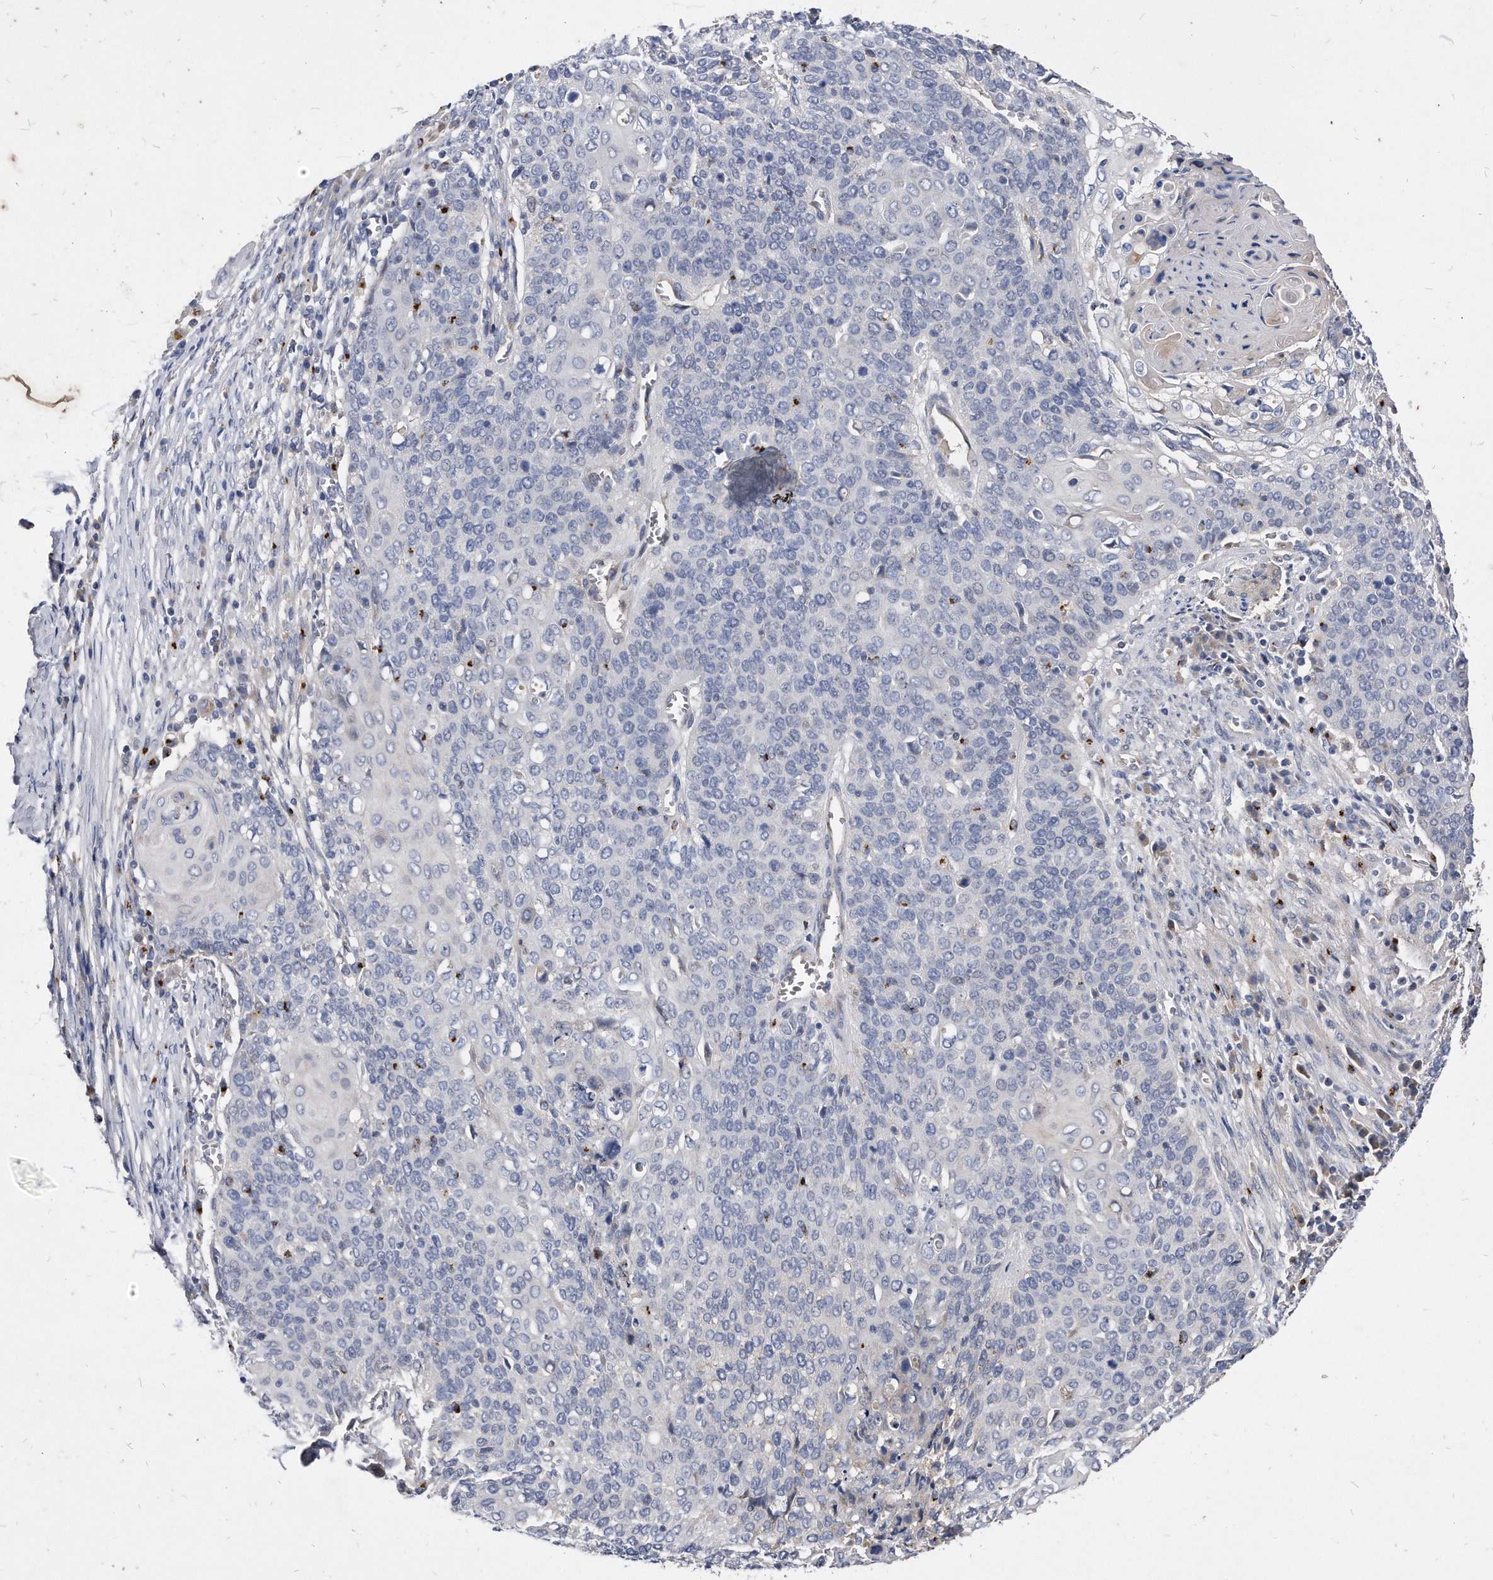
{"staining": {"intensity": "negative", "quantity": "none", "location": "none"}, "tissue": "cervical cancer", "cell_type": "Tumor cells", "image_type": "cancer", "snomed": [{"axis": "morphology", "description": "Squamous cell carcinoma, NOS"}, {"axis": "topography", "description": "Cervix"}], "caption": "The histopathology image exhibits no staining of tumor cells in squamous cell carcinoma (cervical). (Brightfield microscopy of DAB immunohistochemistry (IHC) at high magnification).", "gene": "MGAT4A", "patient": {"sex": "female", "age": 39}}